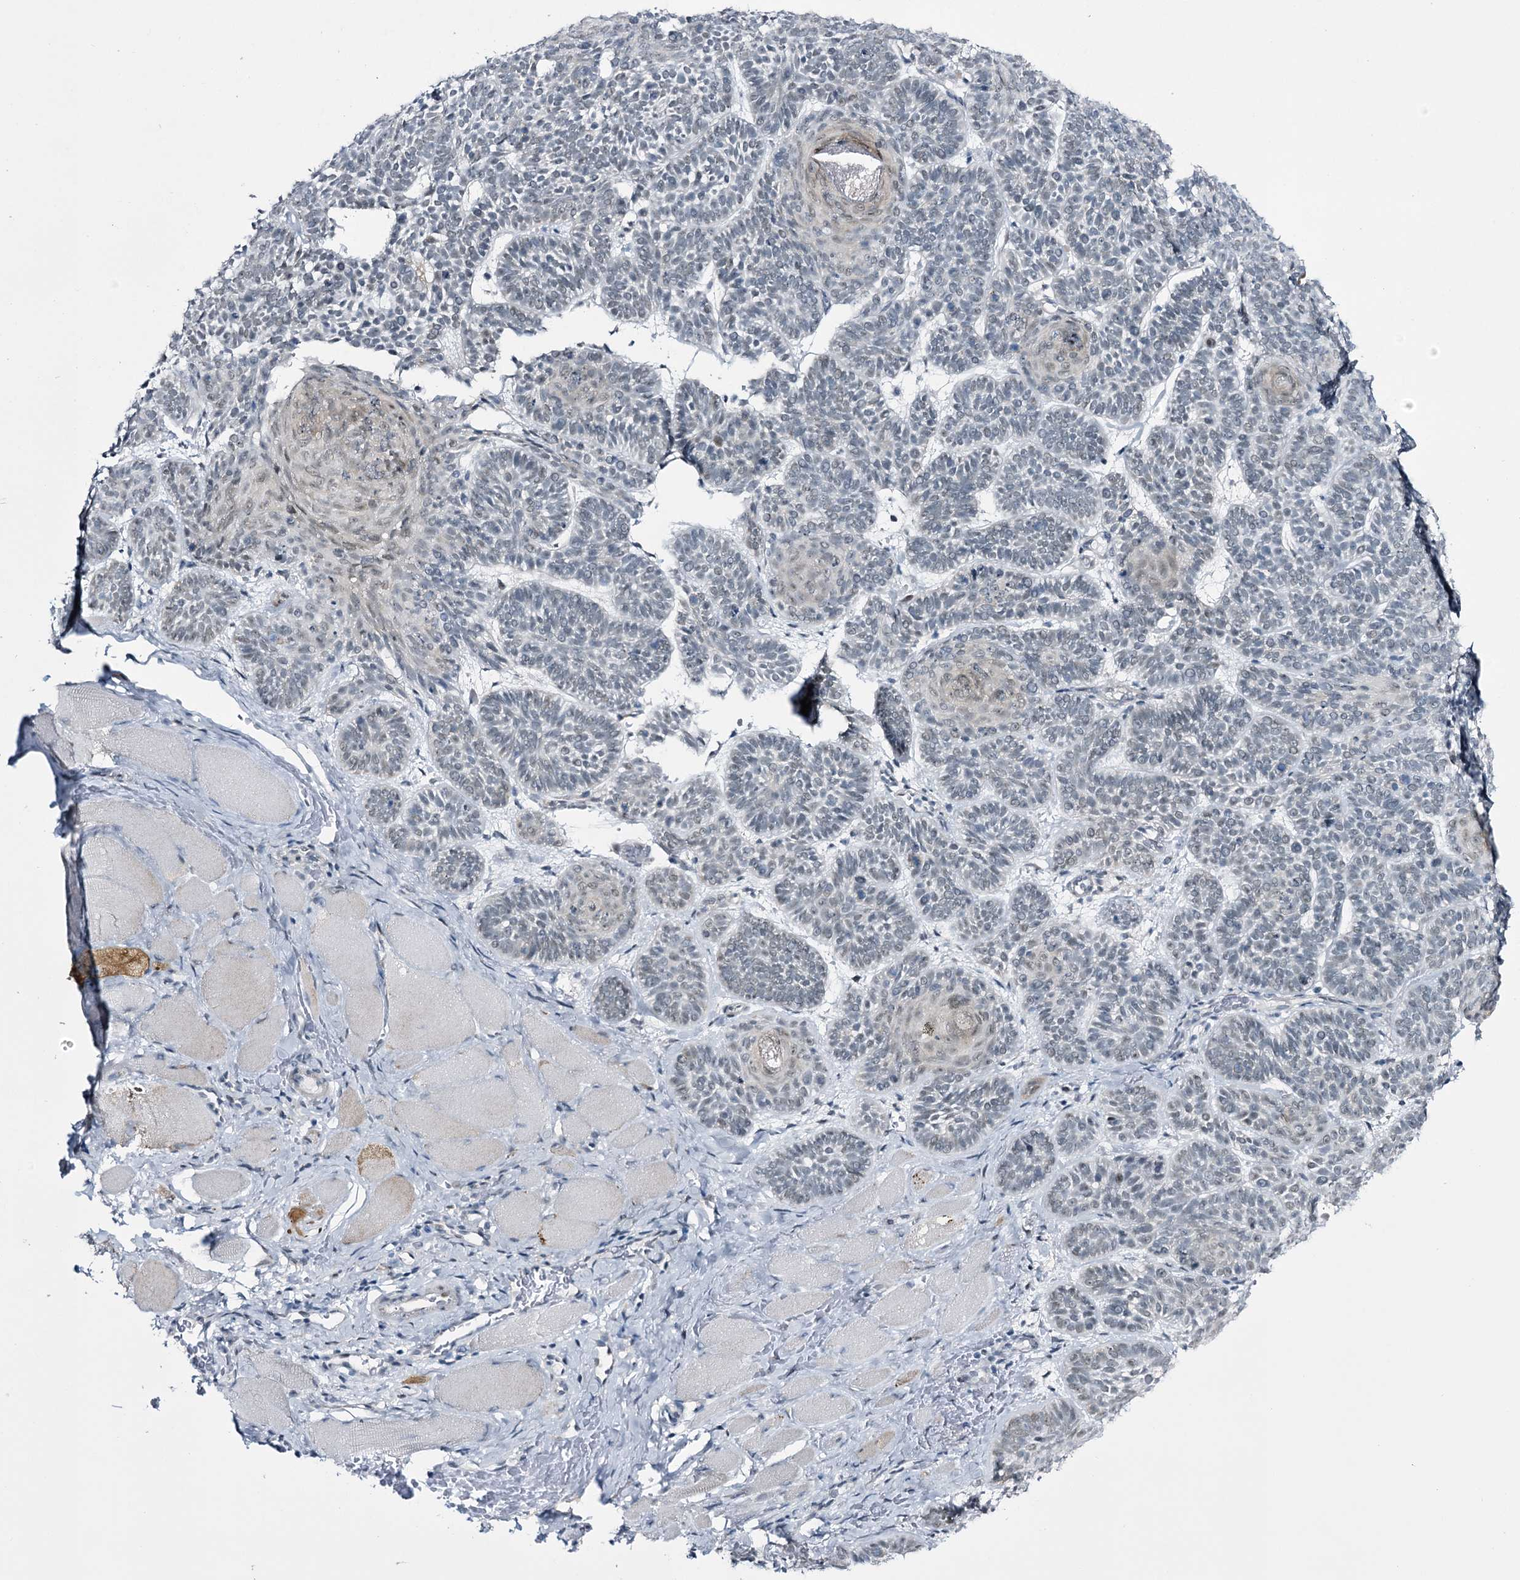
{"staining": {"intensity": "negative", "quantity": "none", "location": "none"}, "tissue": "skin cancer", "cell_type": "Tumor cells", "image_type": "cancer", "snomed": [{"axis": "morphology", "description": "Basal cell carcinoma"}, {"axis": "topography", "description": "Skin"}], "caption": "Tumor cells show no significant staining in skin cancer.", "gene": "RBM15B", "patient": {"sex": "male", "age": 85}}